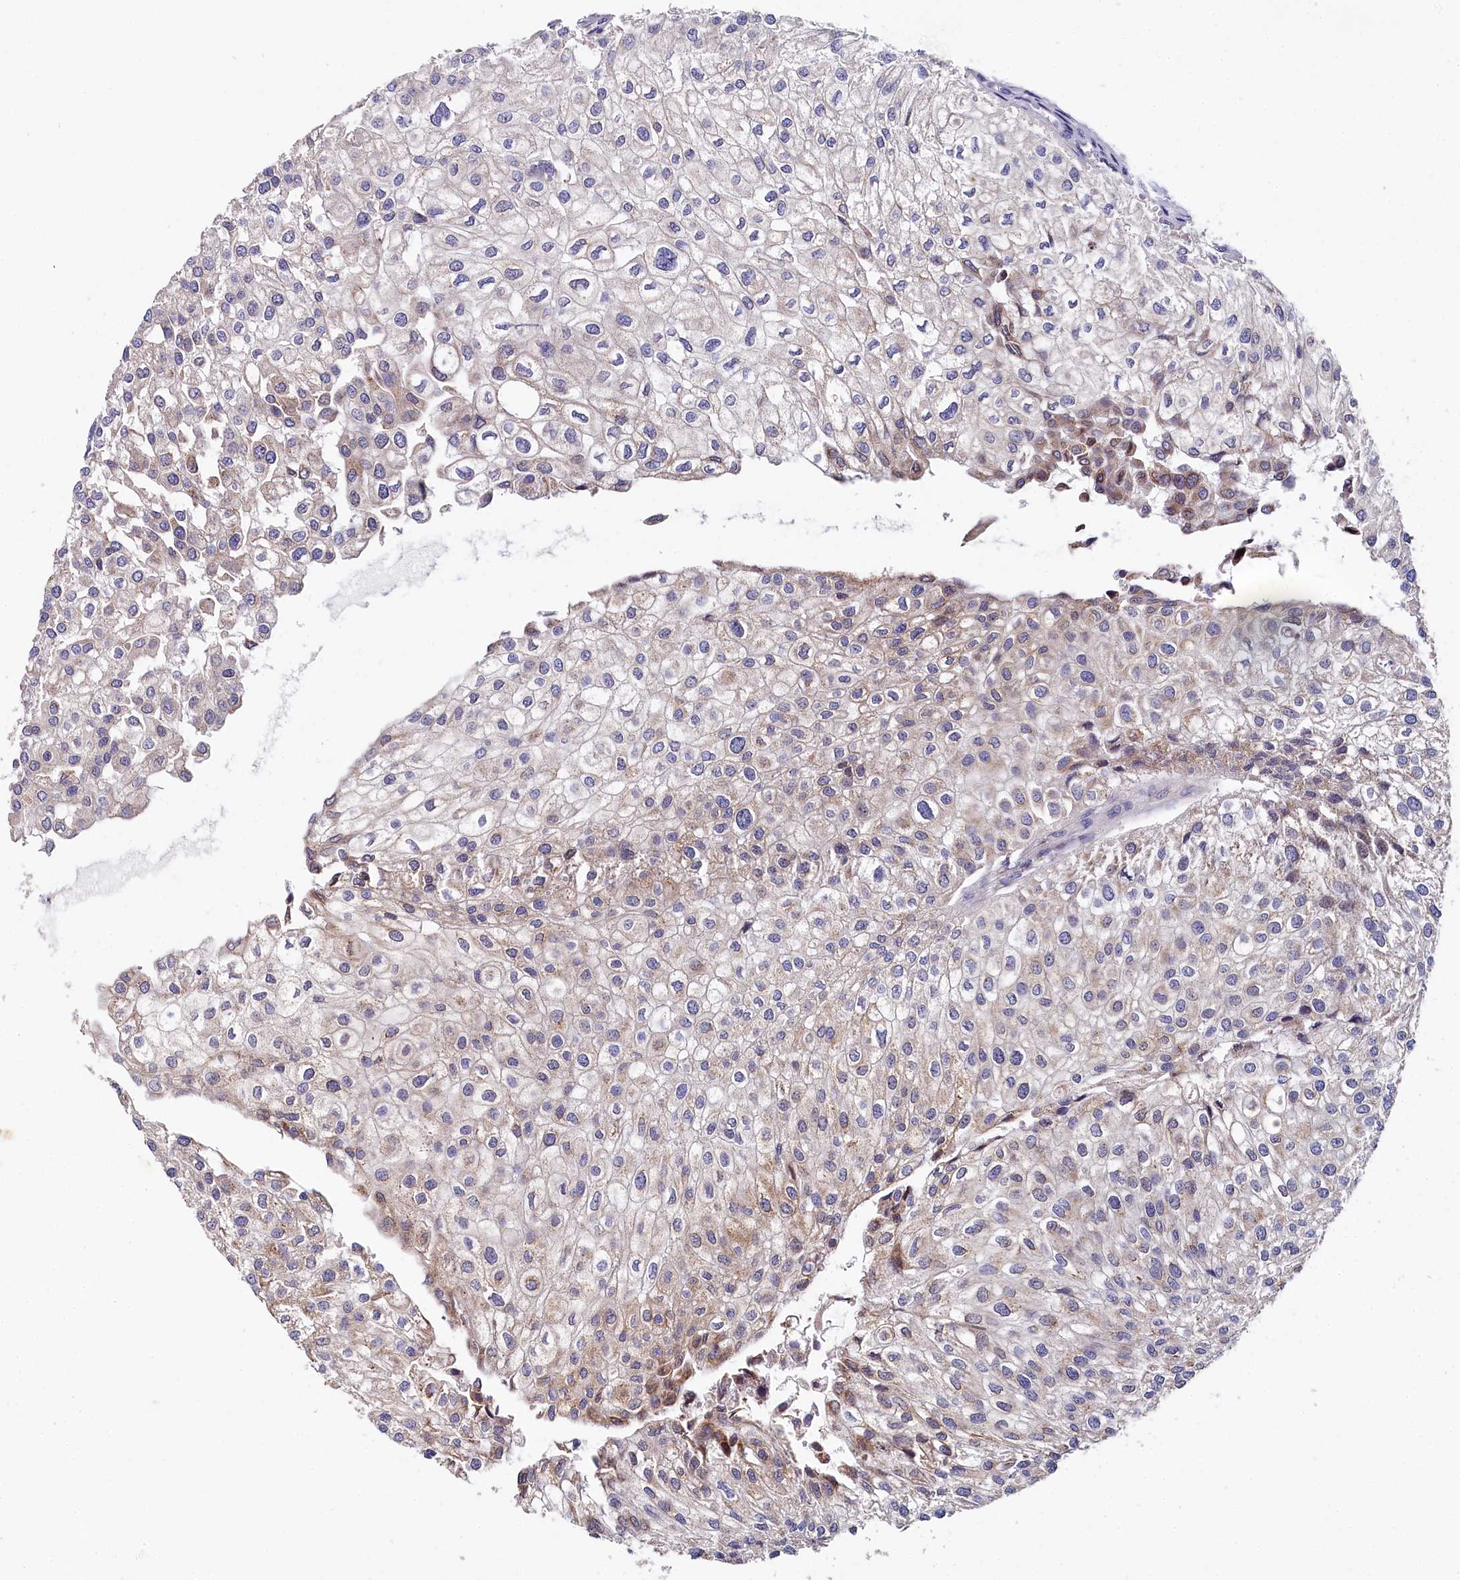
{"staining": {"intensity": "moderate", "quantity": "<25%", "location": "cytoplasmic/membranous"}, "tissue": "urothelial cancer", "cell_type": "Tumor cells", "image_type": "cancer", "snomed": [{"axis": "morphology", "description": "Urothelial carcinoma, Low grade"}, {"axis": "topography", "description": "Urinary bladder"}], "caption": "IHC (DAB (3,3'-diaminobenzidine)) staining of low-grade urothelial carcinoma shows moderate cytoplasmic/membranous protein positivity in approximately <25% of tumor cells.", "gene": "SPINK9", "patient": {"sex": "female", "age": 89}}